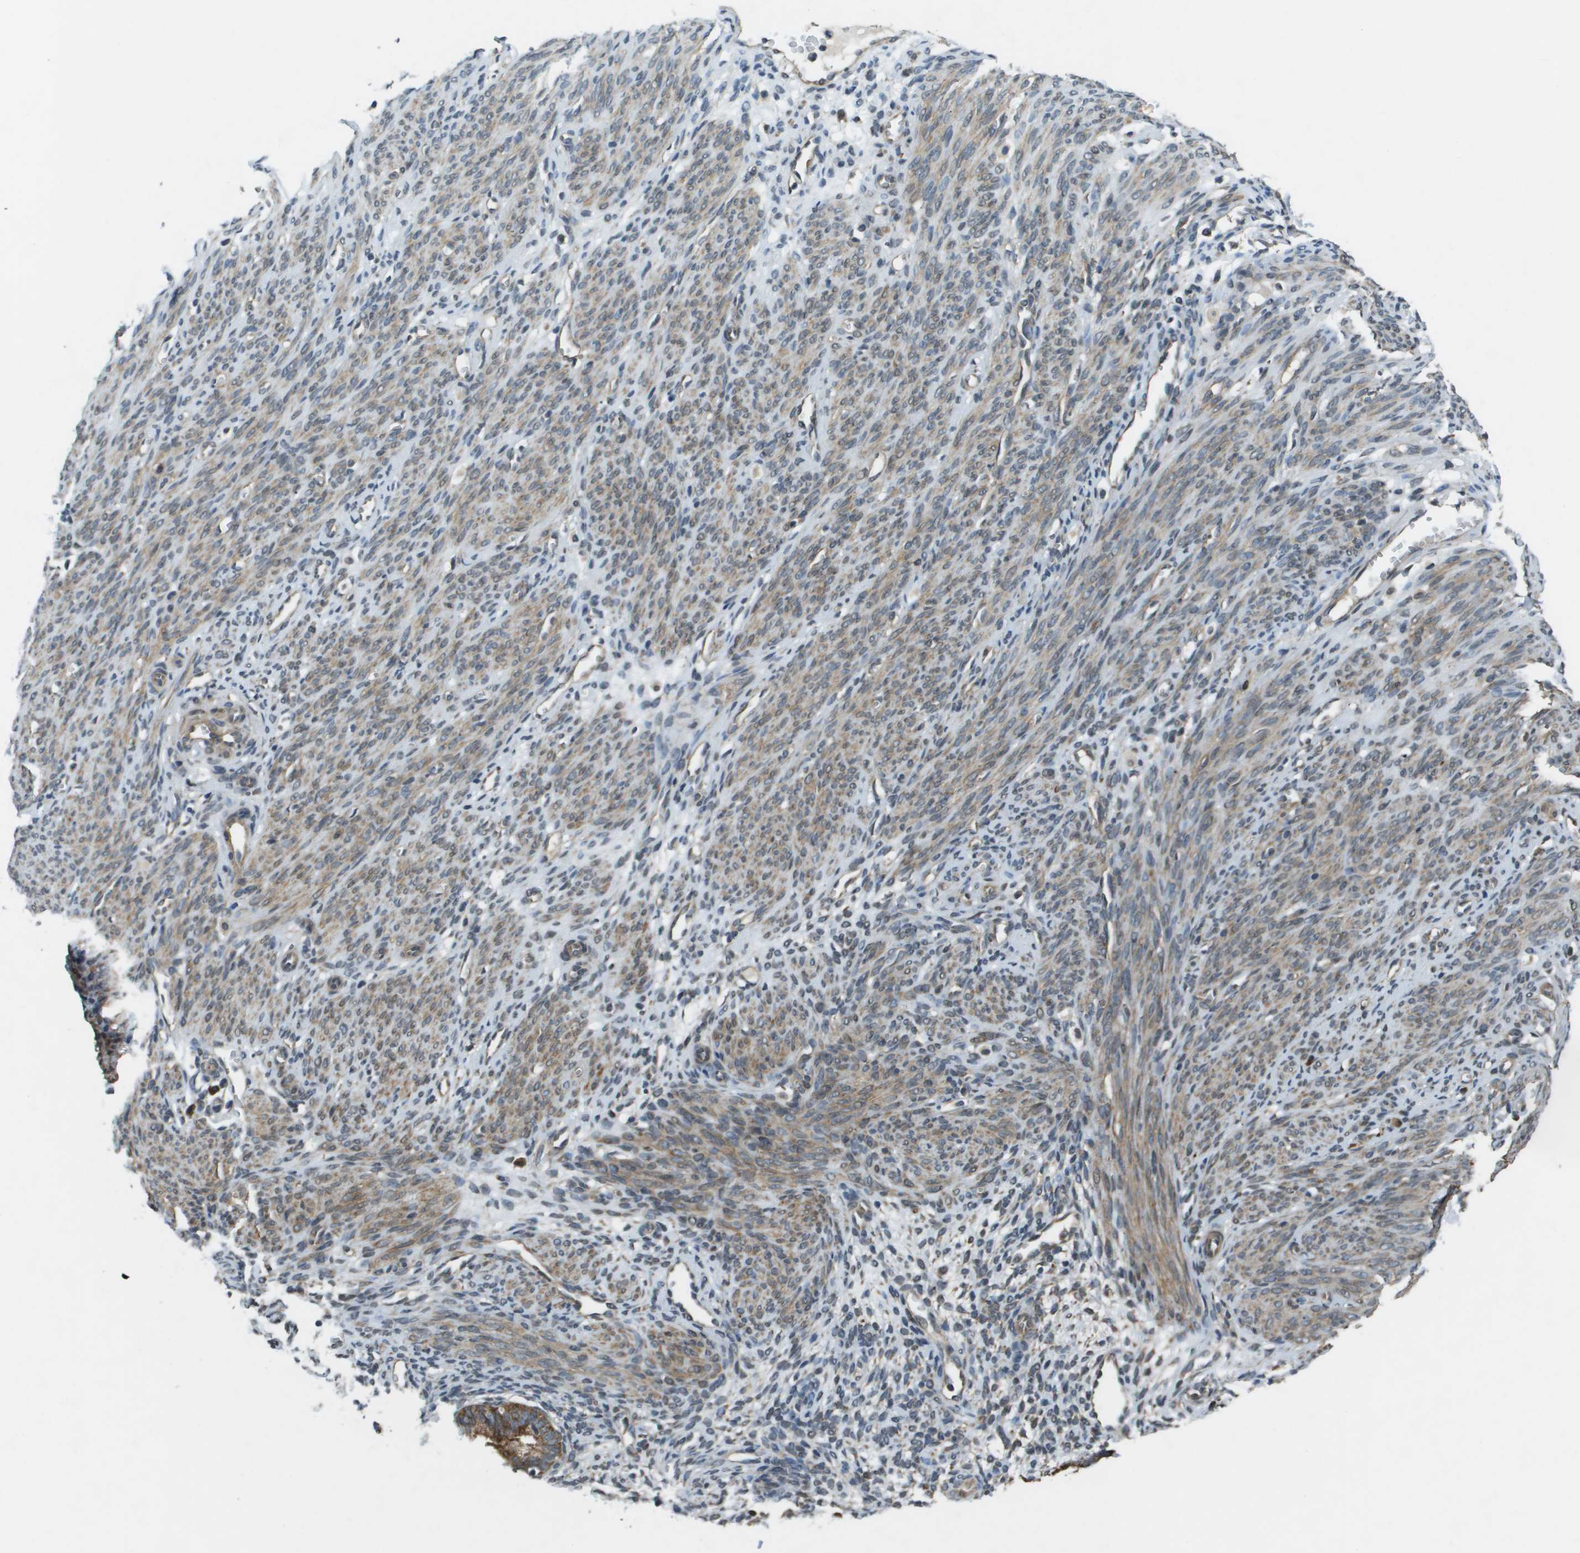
{"staining": {"intensity": "moderate", "quantity": "<25%", "location": "cytoplasmic/membranous"}, "tissue": "endometrium", "cell_type": "Cells in endometrial stroma", "image_type": "normal", "snomed": [{"axis": "morphology", "description": "Normal tissue, NOS"}, {"axis": "morphology", "description": "Adenocarcinoma, NOS"}, {"axis": "topography", "description": "Endometrium"}, {"axis": "topography", "description": "Ovary"}], "caption": "A histopathology image of endometrium stained for a protein reveals moderate cytoplasmic/membranous brown staining in cells in endometrial stroma. The protein of interest is stained brown, and the nuclei are stained in blue (DAB IHC with brightfield microscopy, high magnification).", "gene": "CDKN2C", "patient": {"sex": "female", "age": 68}}